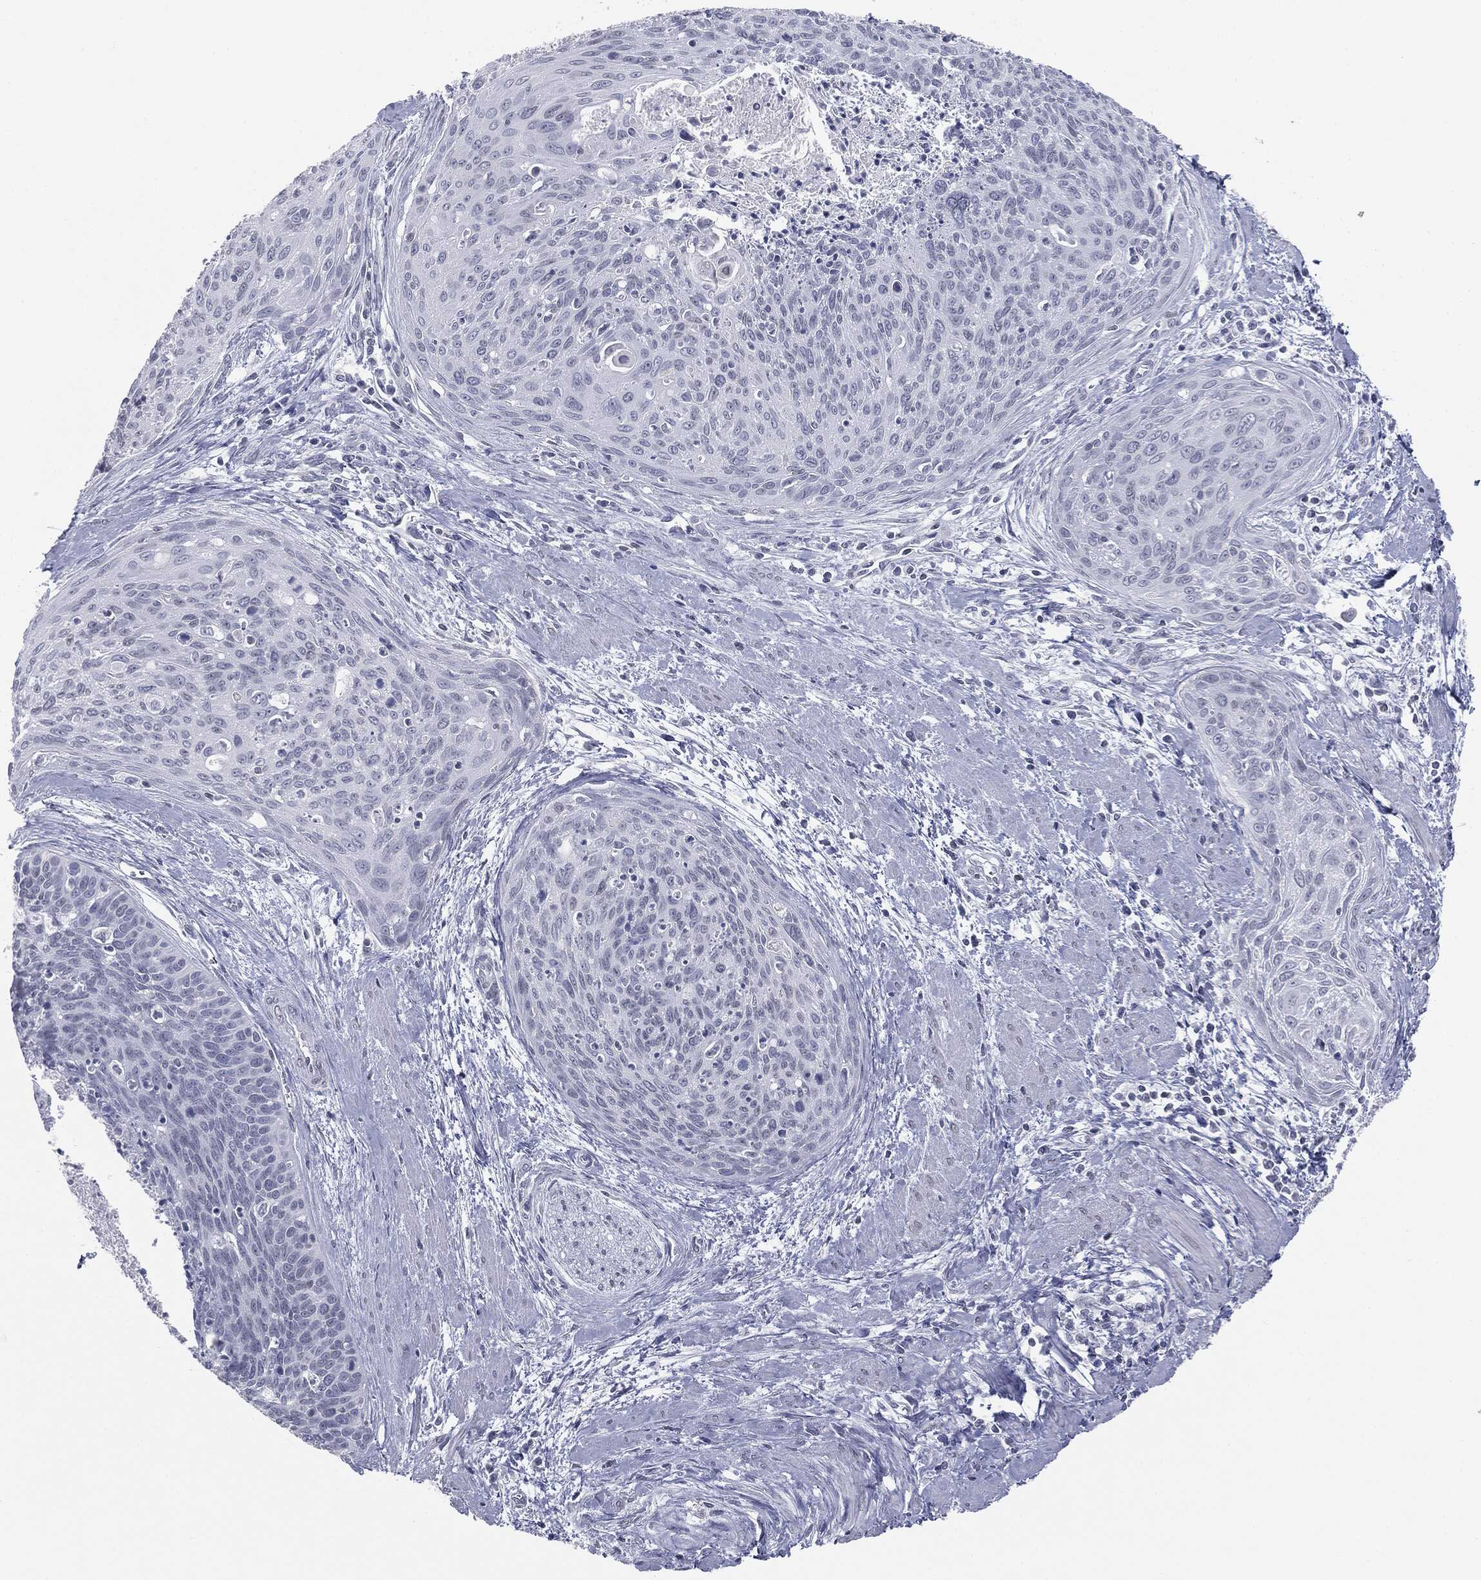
{"staining": {"intensity": "negative", "quantity": "none", "location": "none"}, "tissue": "cervical cancer", "cell_type": "Tumor cells", "image_type": "cancer", "snomed": [{"axis": "morphology", "description": "Squamous cell carcinoma, NOS"}, {"axis": "topography", "description": "Cervix"}], "caption": "This is an immunohistochemistry image of human squamous cell carcinoma (cervical). There is no staining in tumor cells.", "gene": "ALDOB", "patient": {"sex": "female", "age": 55}}